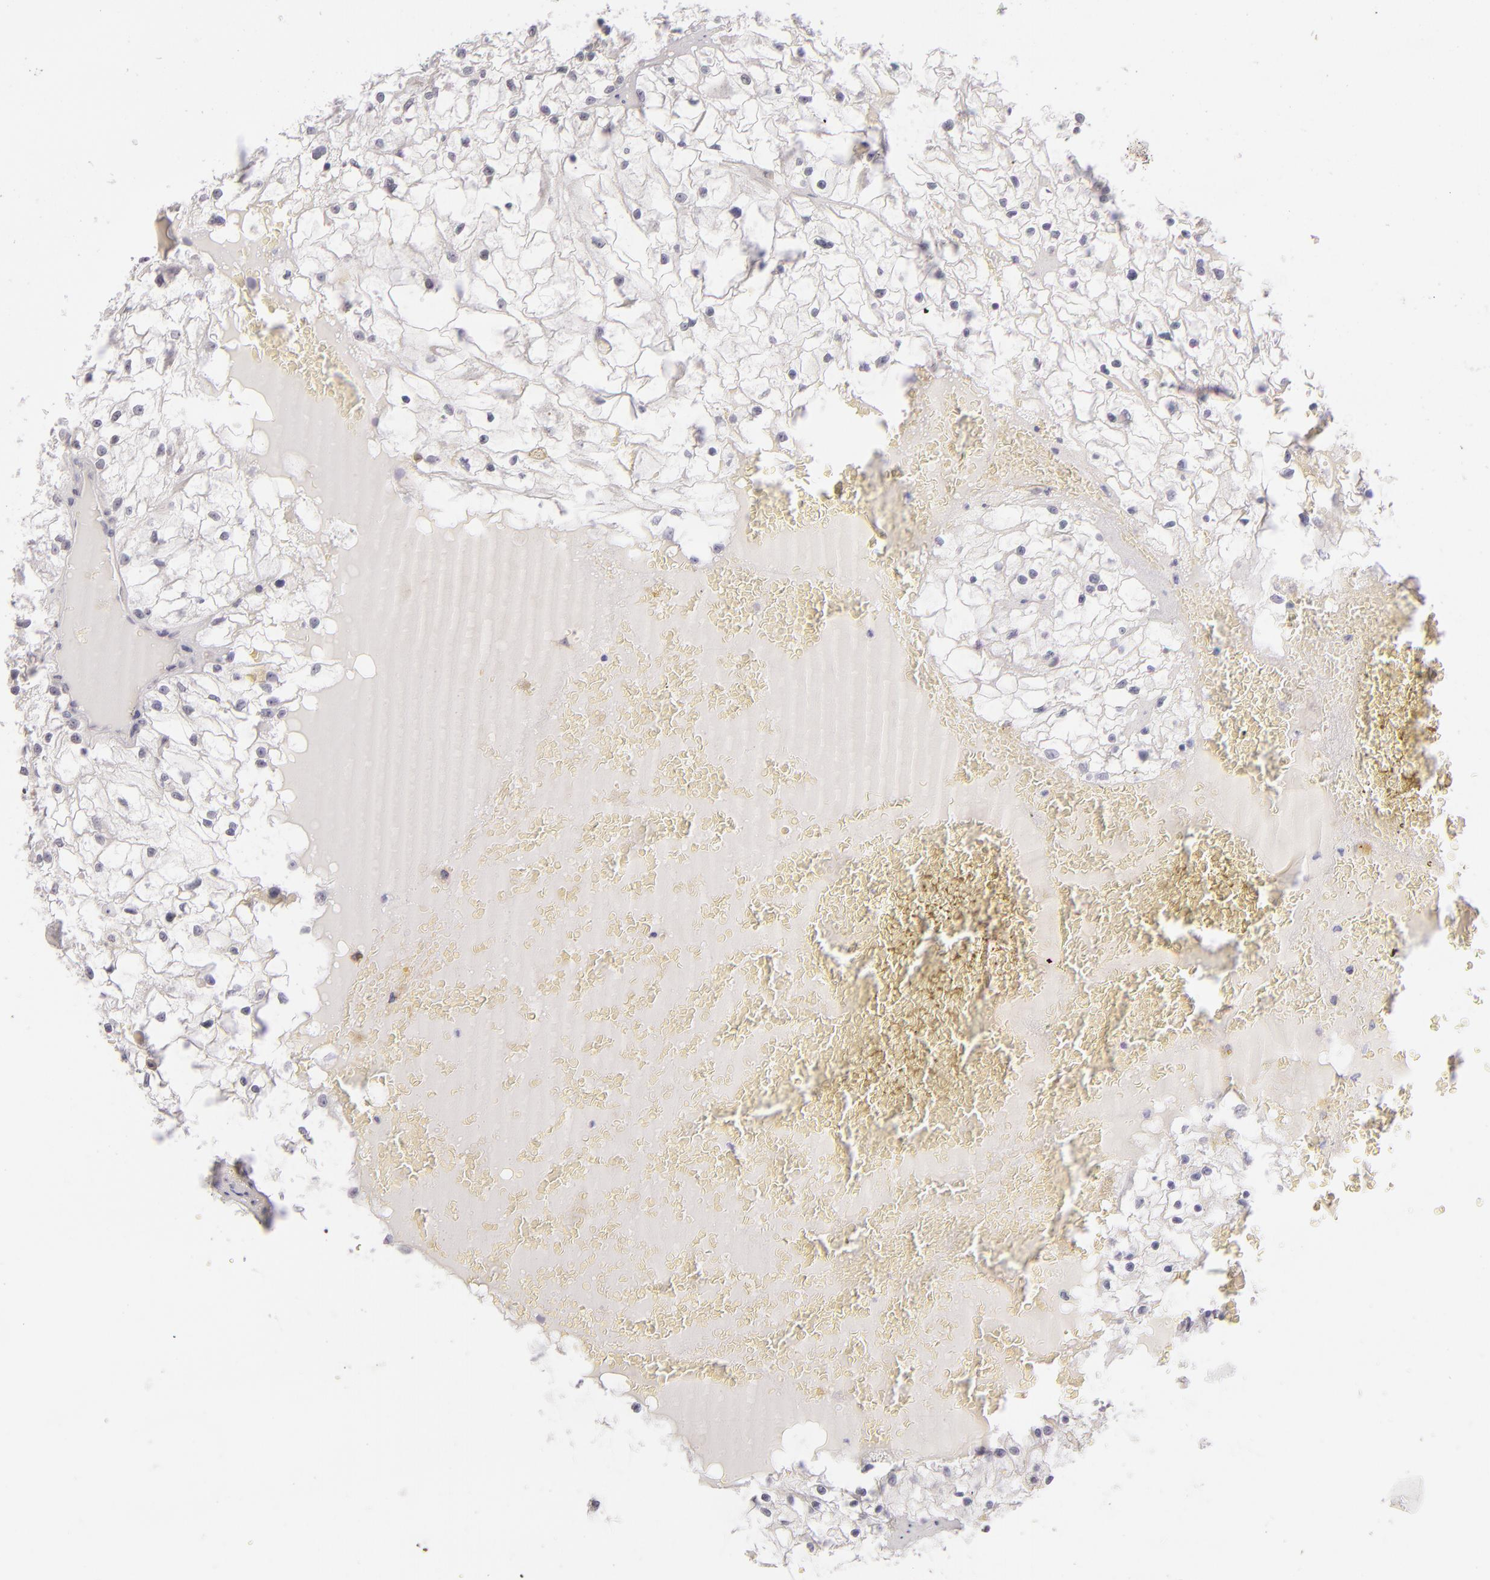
{"staining": {"intensity": "negative", "quantity": "none", "location": "none"}, "tissue": "renal cancer", "cell_type": "Tumor cells", "image_type": "cancer", "snomed": [{"axis": "morphology", "description": "Adenocarcinoma, NOS"}, {"axis": "topography", "description": "Kidney"}], "caption": "DAB (3,3'-diaminobenzidine) immunohistochemical staining of human renal cancer (adenocarcinoma) displays no significant positivity in tumor cells.", "gene": "CD40", "patient": {"sex": "male", "age": 61}}